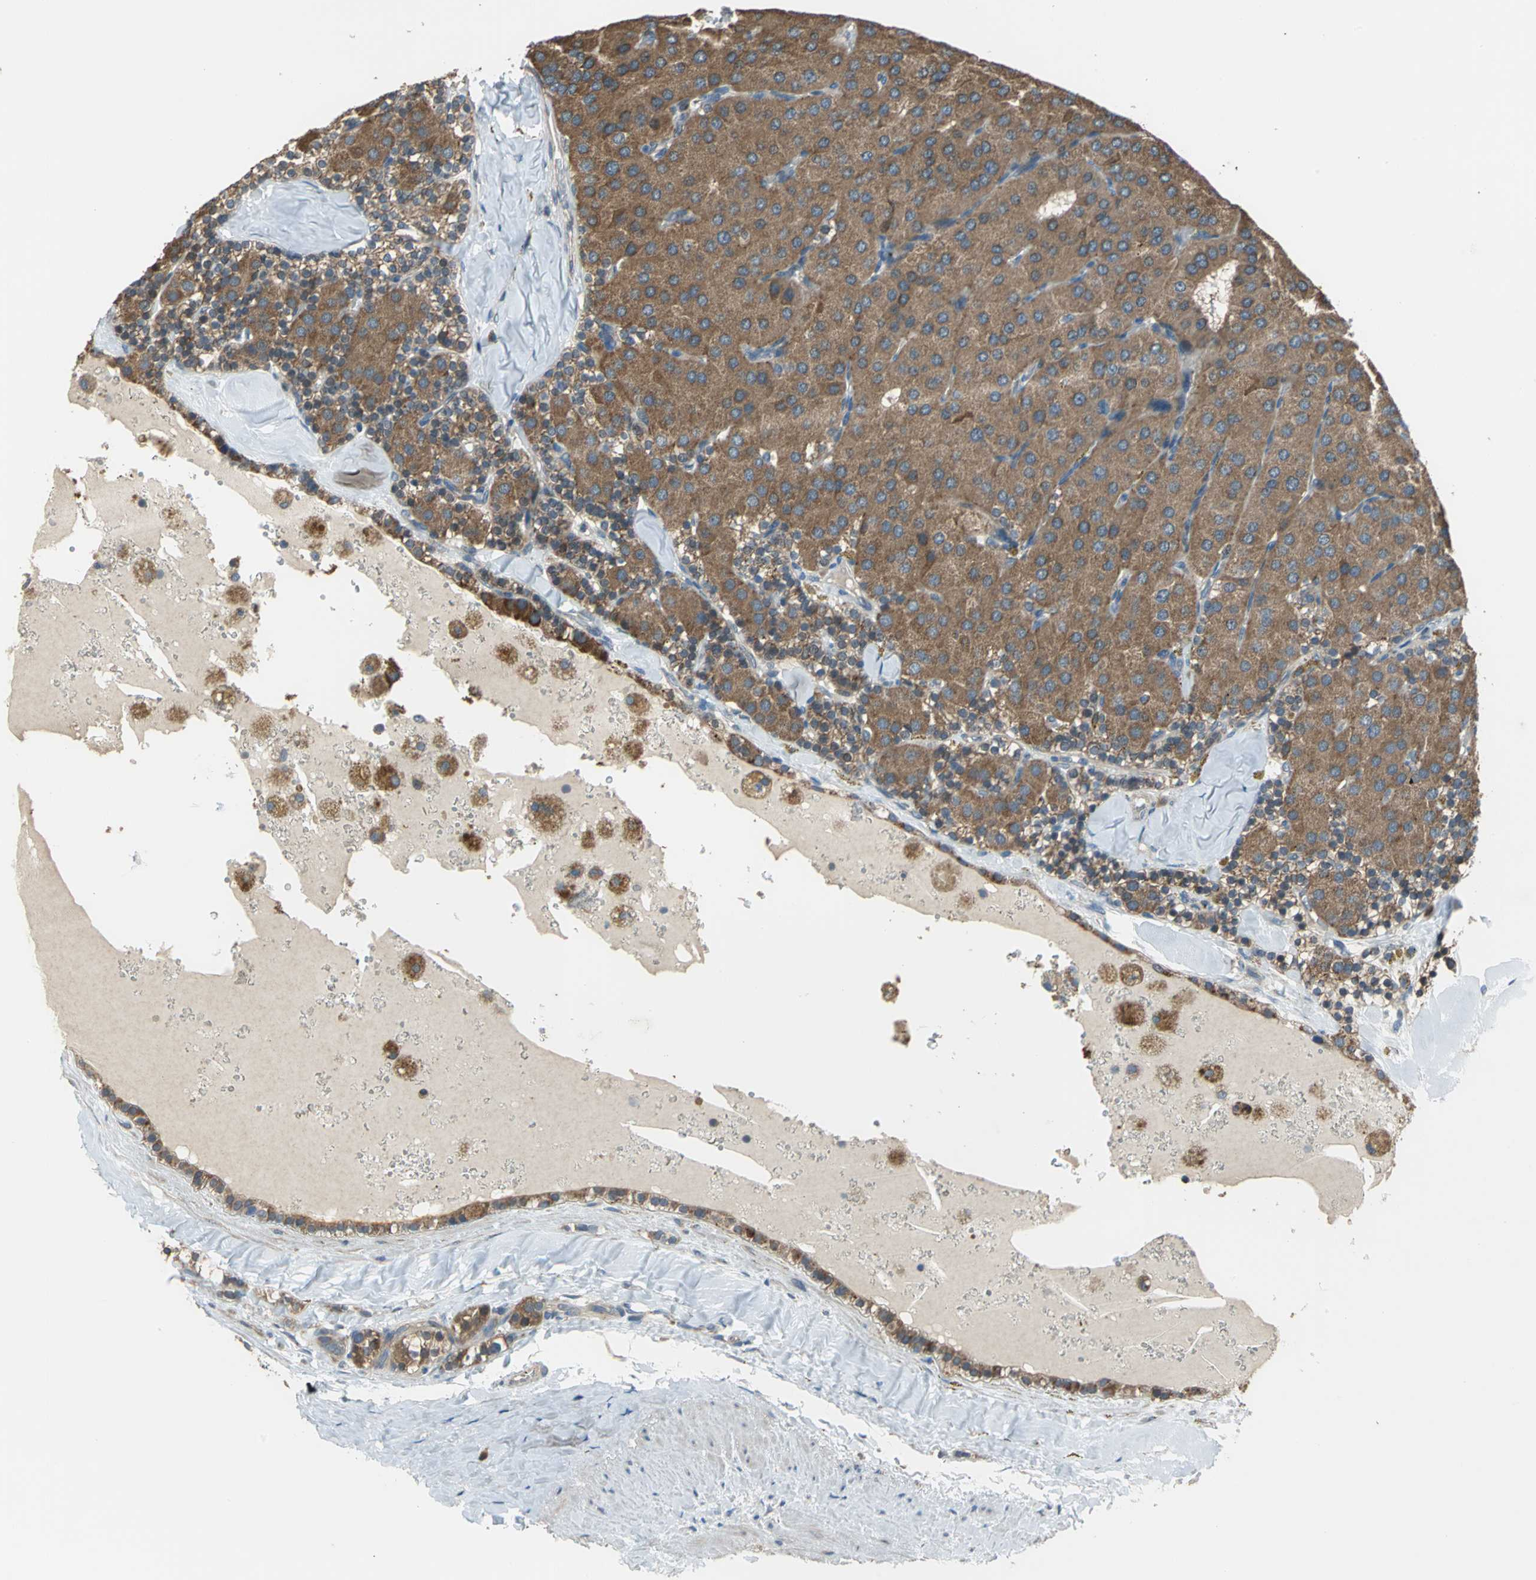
{"staining": {"intensity": "strong", "quantity": ">75%", "location": "cytoplasmic/membranous"}, "tissue": "parathyroid gland", "cell_type": "Glandular cells", "image_type": "normal", "snomed": [{"axis": "morphology", "description": "Normal tissue, NOS"}, {"axis": "morphology", "description": "Adenoma, NOS"}, {"axis": "topography", "description": "Parathyroid gland"}], "caption": "Parathyroid gland was stained to show a protein in brown. There is high levels of strong cytoplasmic/membranous expression in approximately >75% of glandular cells. (DAB = brown stain, brightfield microscopy at high magnification).", "gene": "TRAK1", "patient": {"sex": "female", "age": 86}}